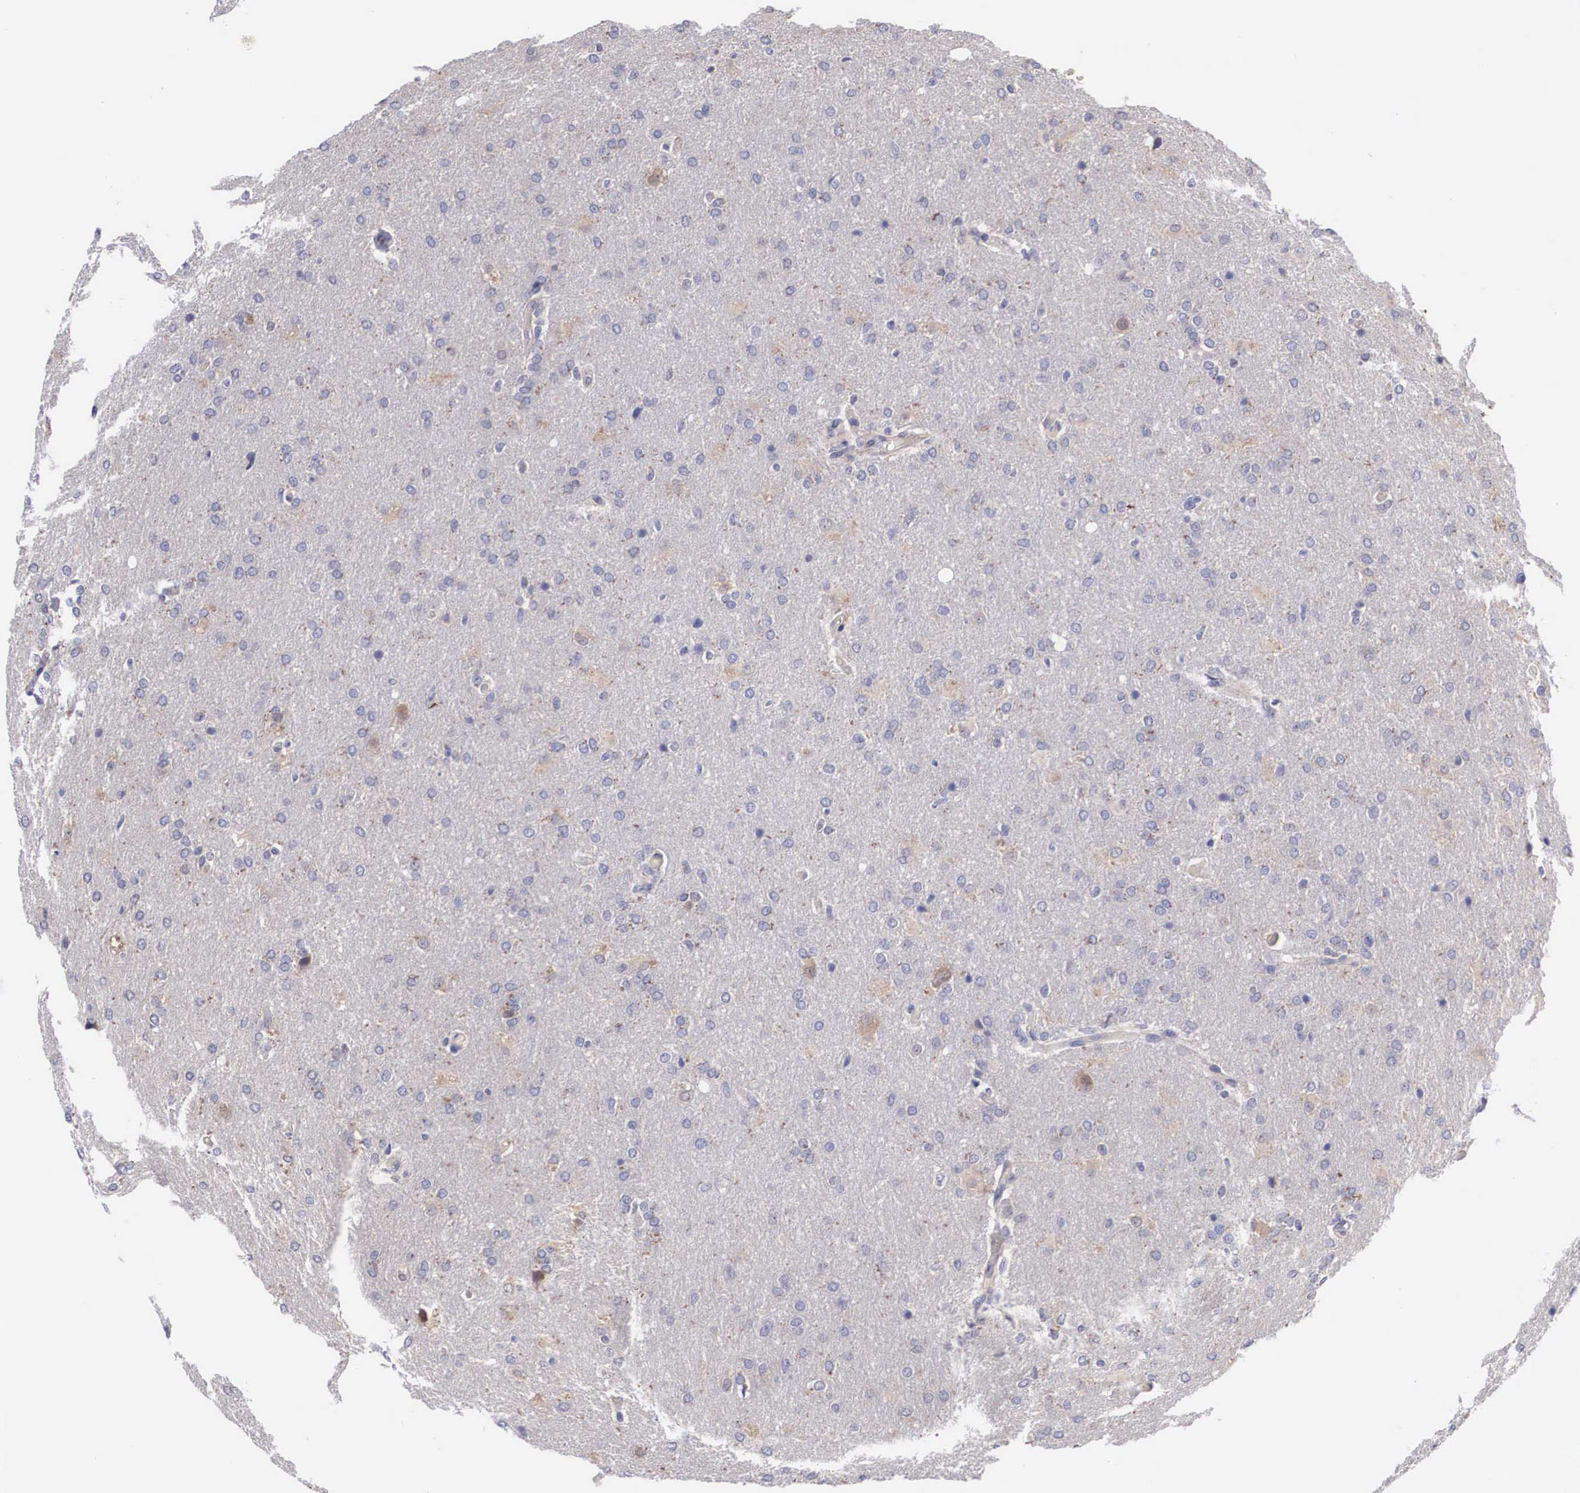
{"staining": {"intensity": "weak", "quantity": "25%-75%", "location": "cytoplasmic/membranous"}, "tissue": "glioma", "cell_type": "Tumor cells", "image_type": "cancer", "snomed": [{"axis": "morphology", "description": "Glioma, malignant, High grade"}, {"axis": "topography", "description": "Brain"}], "caption": "Tumor cells exhibit low levels of weak cytoplasmic/membranous expression in about 25%-75% of cells in glioma. Using DAB (3,3'-diaminobenzidine) (brown) and hematoxylin (blue) stains, captured at high magnification using brightfield microscopy.", "gene": "ABHD4", "patient": {"sex": "male", "age": 68}}